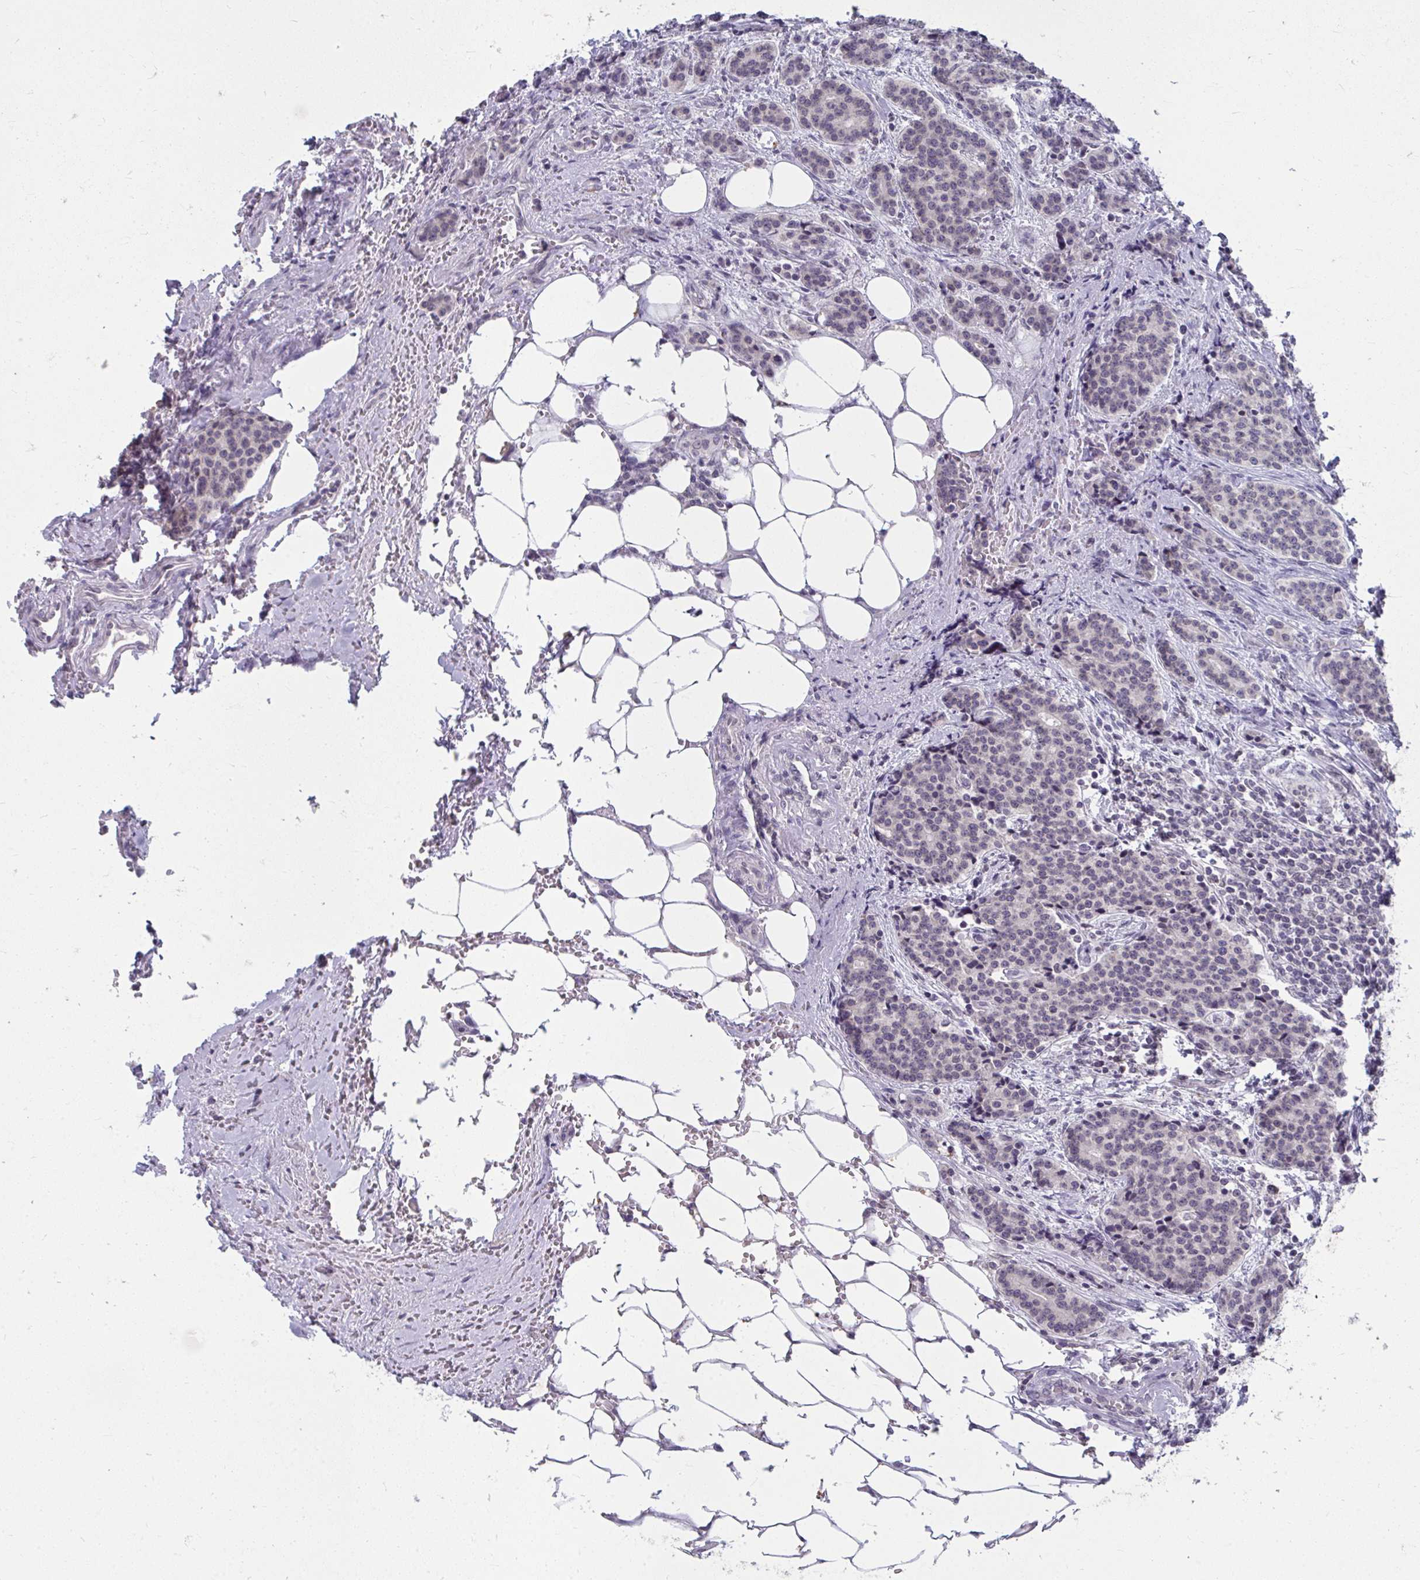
{"staining": {"intensity": "negative", "quantity": "none", "location": "none"}, "tissue": "carcinoid", "cell_type": "Tumor cells", "image_type": "cancer", "snomed": [{"axis": "morphology", "description": "Carcinoid, malignant, NOS"}, {"axis": "topography", "description": "Small intestine"}], "caption": "Tumor cells show no significant positivity in malignant carcinoid. (Stains: DAB (3,3'-diaminobenzidine) immunohistochemistry with hematoxylin counter stain, Microscopy: brightfield microscopy at high magnification).", "gene": "NUP133", "patient": {"sex": "female", "age": 73}}